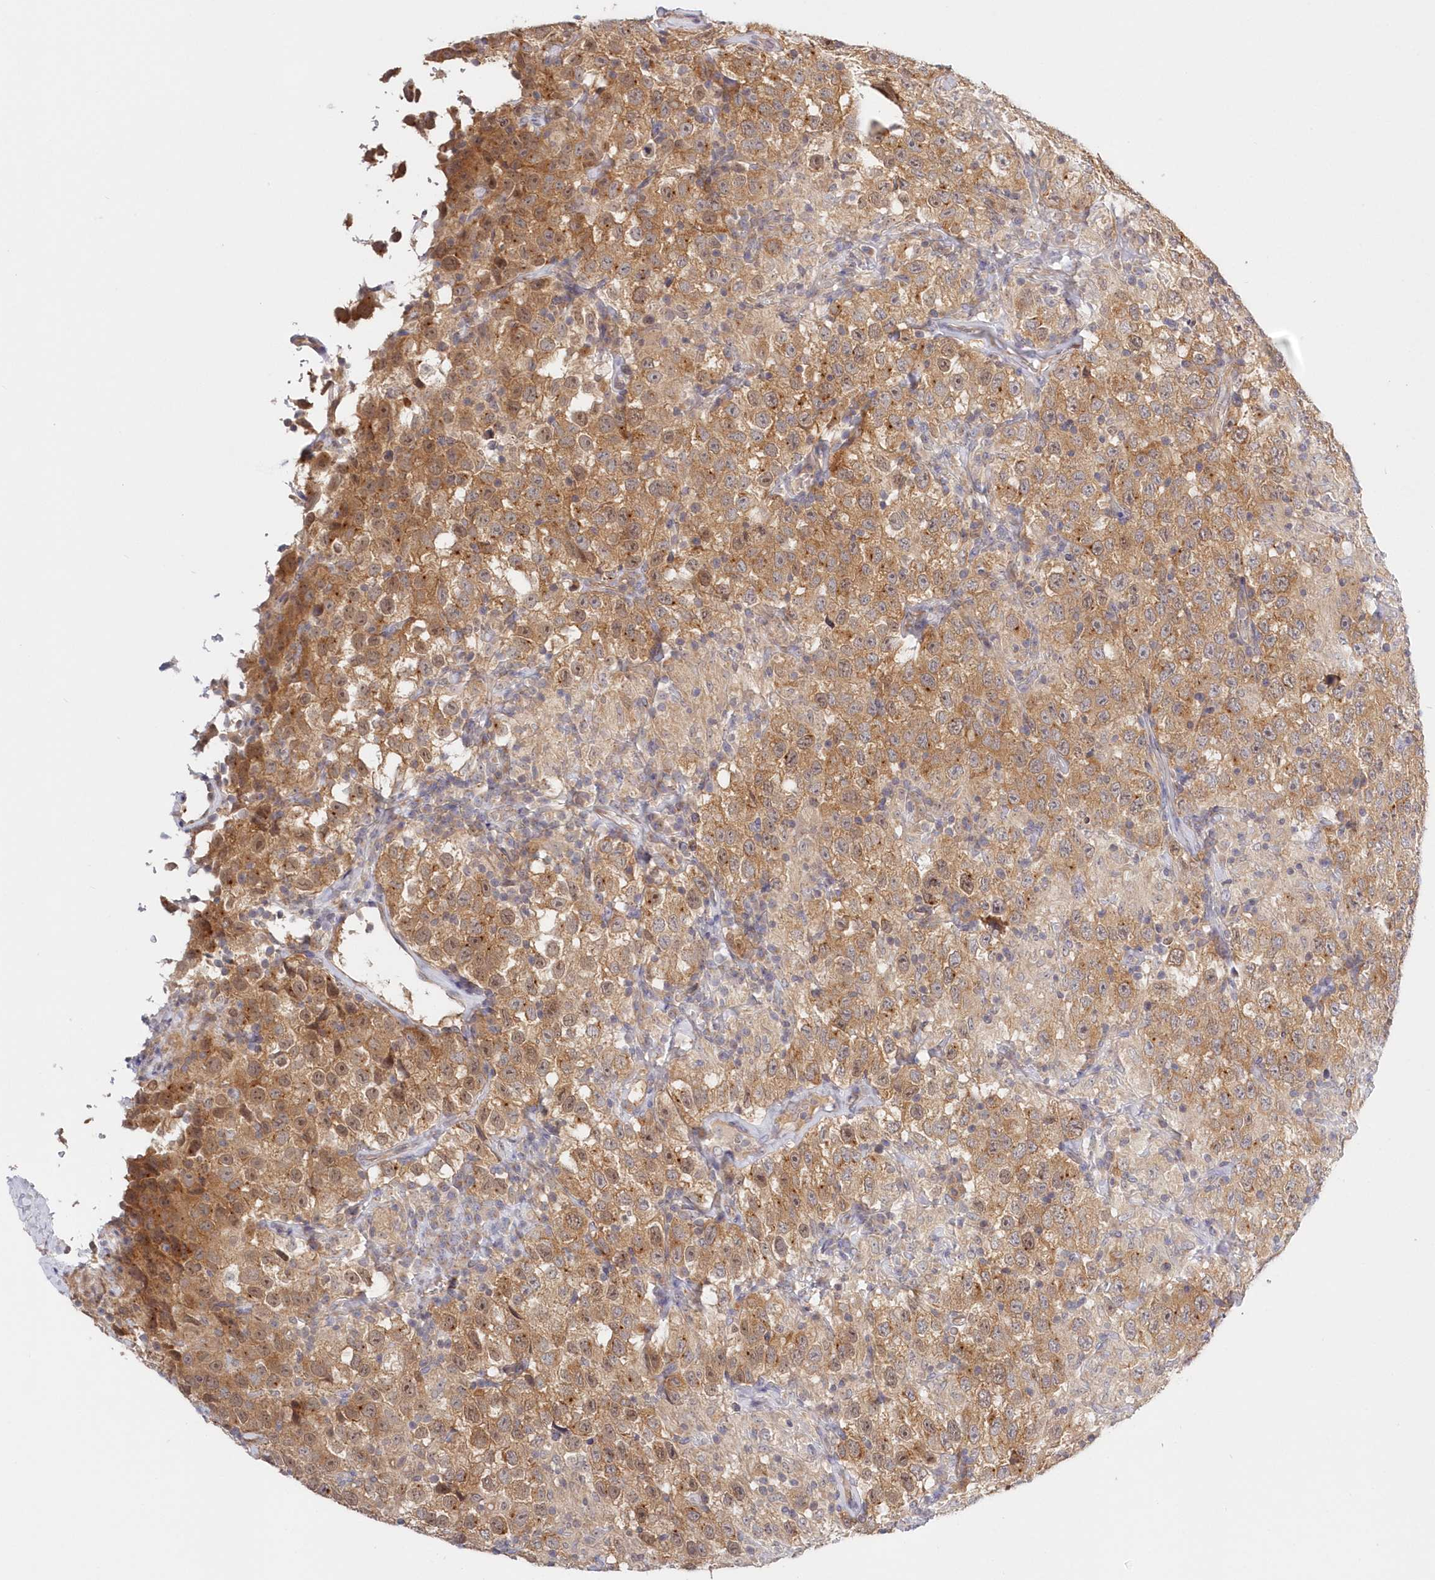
{"staining": {"intensity": "moderate", "quantity": ">75%", "location": "cytoplasmic/membranous"}, "tissue": "testis cancer", "cell_type": "Tumor cells", "image_type": "cancer", "snomed": [{"axis": "morphology", "description": "Seminoma, NOS"}, {"axis": "topography", "description": "Testis"}], "caption": "Immunohistochemical staining of human seminoma (testis) exhibits medium levels of moderate cytoplasmic/membranous protein positivity in about >75% of tumor cells. (Stains: DAB (3,3'-diaminobenzidine) in brown, nuclei in blue, Microscopy: brightfield microscopy at high magnification).", "gene": "KATNA1", "patient": {"sex": "male", "age": 41}}